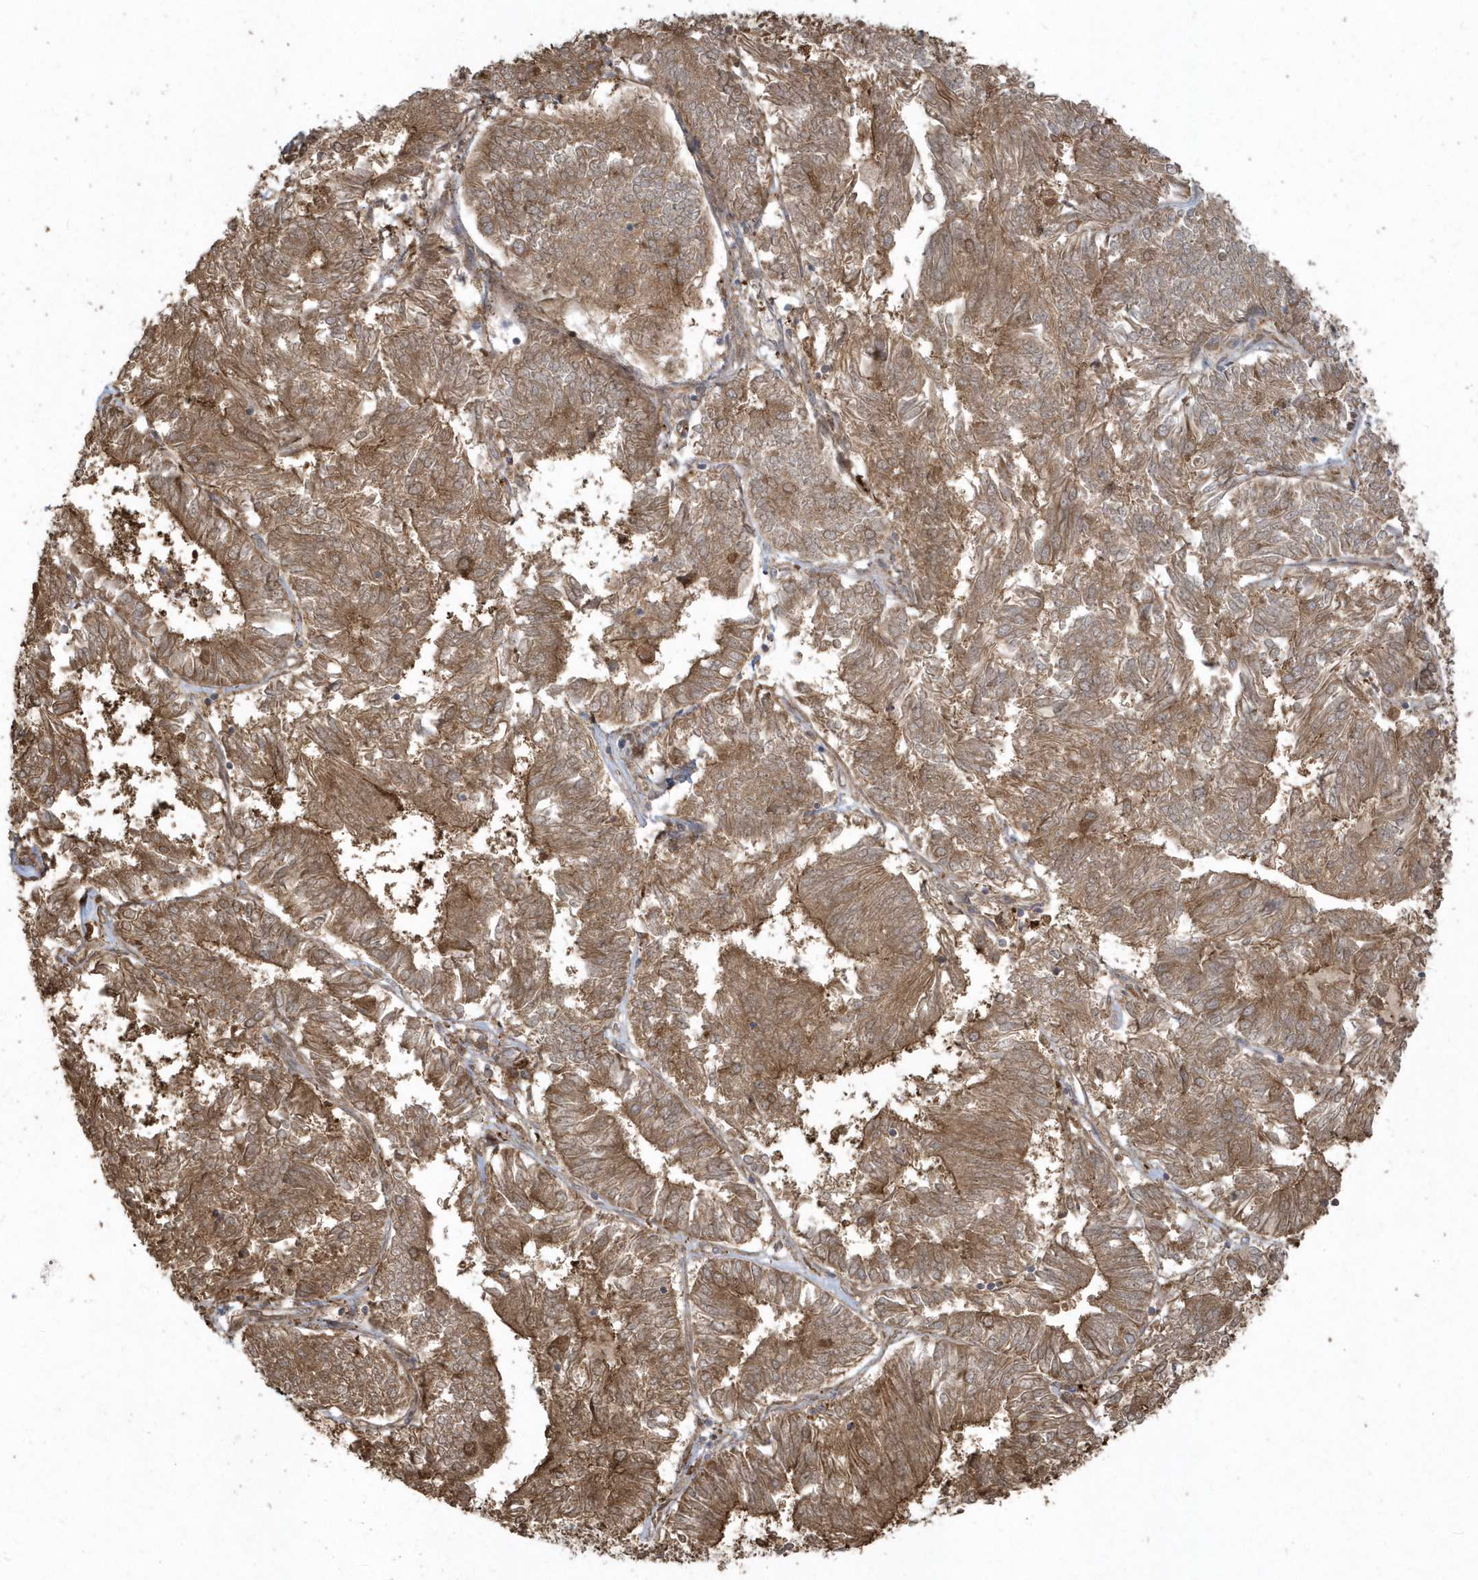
{"staining": {"intensity": "moderate", "quantity": ">75%", "location": "cytoplasmic/membranous"}, "tissue": "endometrial cancer", "cell_type": "Tumor cells", "image_type": "cancer", "snomed": [{"axis": "morphology", "description": "Adenocarcinoma, NOS"}, {"axis": "topography", "description": "Endometrium"}], "caption": "DAB immunohistochemical staining of endometrial cancer exhibits moderate cytoplasmic/membranous protein expression in approximately >75% of tumor cells. (IHC, brightfield microscopy, high magnification).", "gene": "HNMT", "patient": {"sex": "female", "age": 58}}